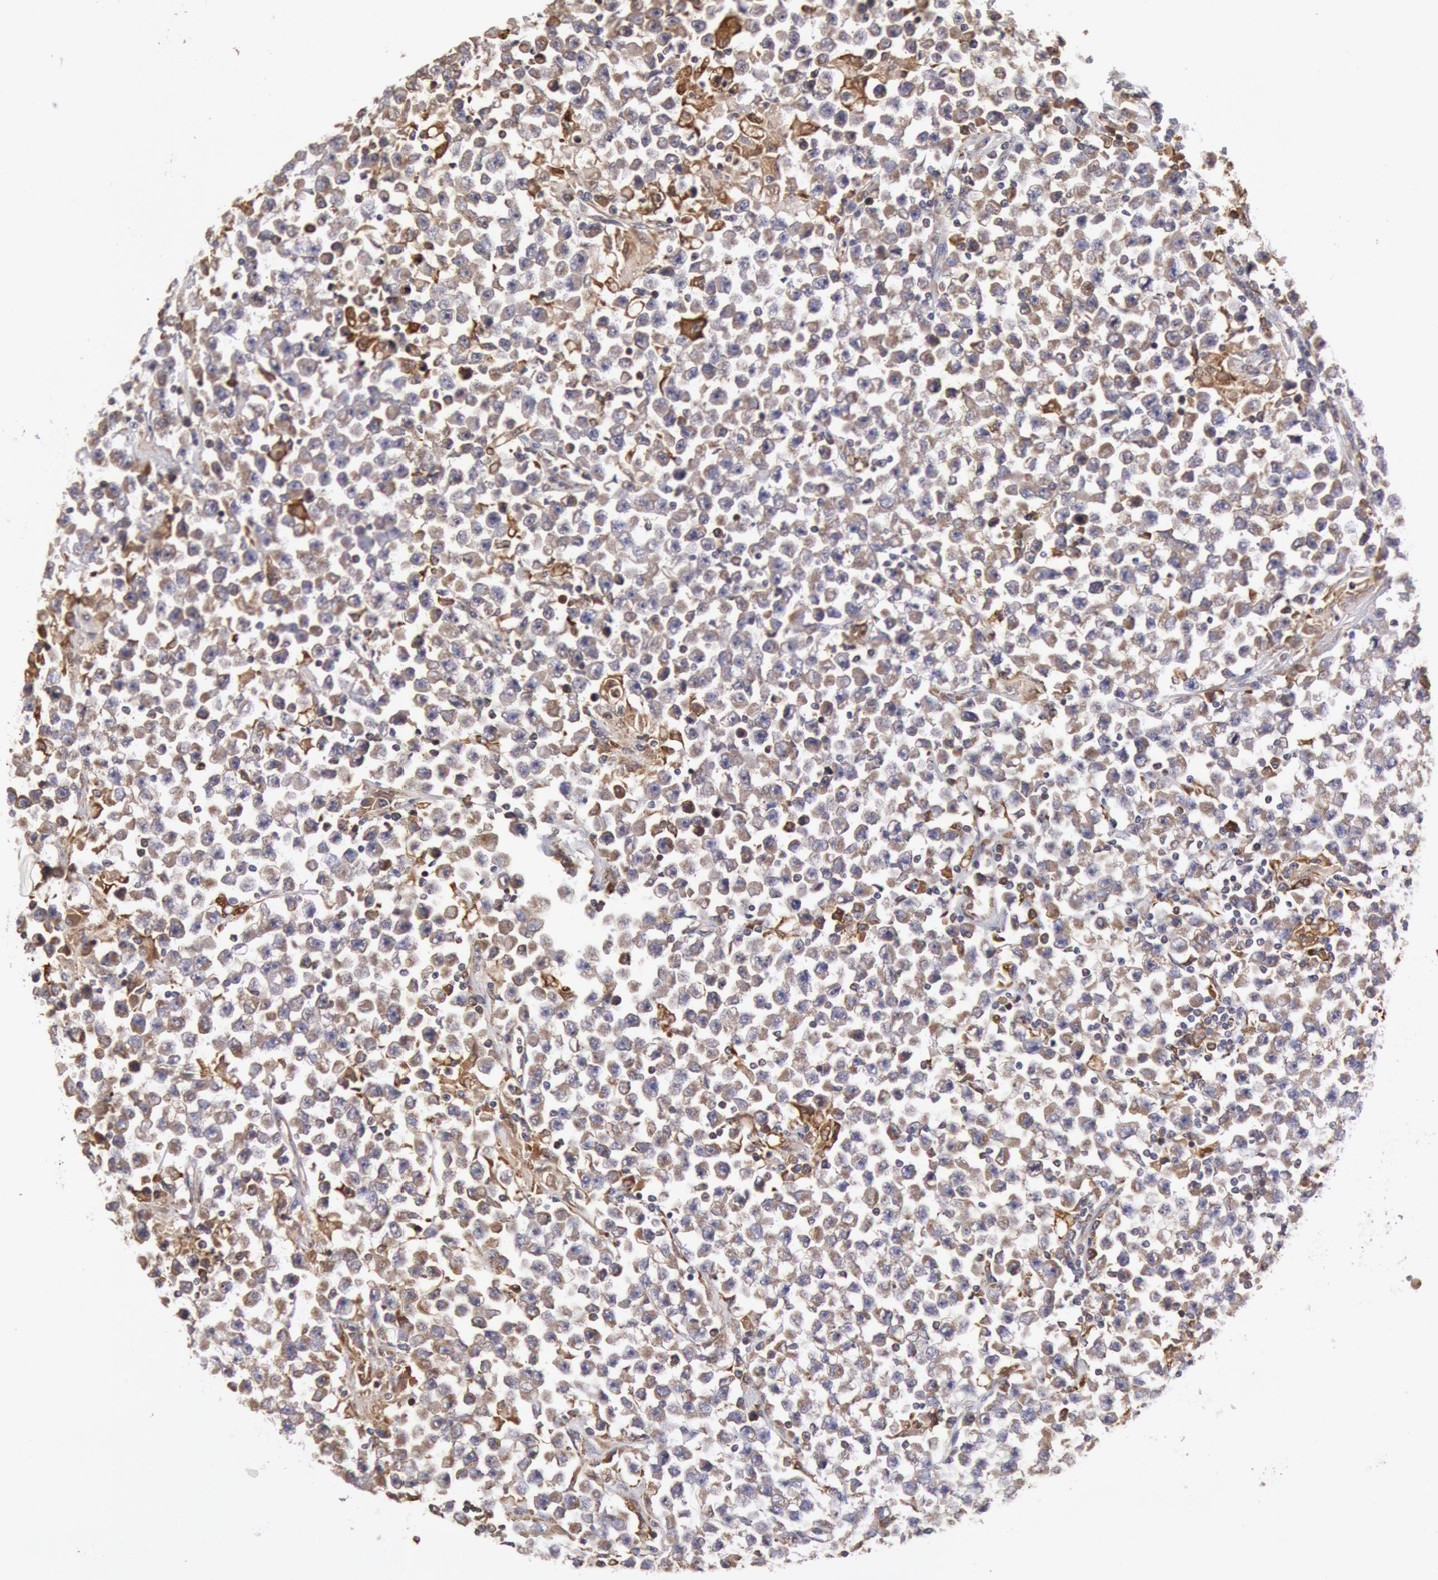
{"staining": {"intensity": "moderate", "quantity": "<25%", "location": "cytoplasmic/membranous"}, "tissue": "testis cancer", "cell_type": "Tumor cells", "image_type": "cancer", "snomed": [{"axis": "morphology", "description": "Seminoma, NOS"}, {"axis": "topography", "description": "Testis"}], "caption": "High-power microscopy captured an IHC photomicrograph of testis cancer (seminoma), revealing moderate cytoplasmic/membranous staining in about <25% of tumor cells. (DAB (3,3'-diaminobenzidine) IHC with brightfield microscopy, high magnification).", "gene": "ERP44", "patient": {"sex": "male", "age": 33}}